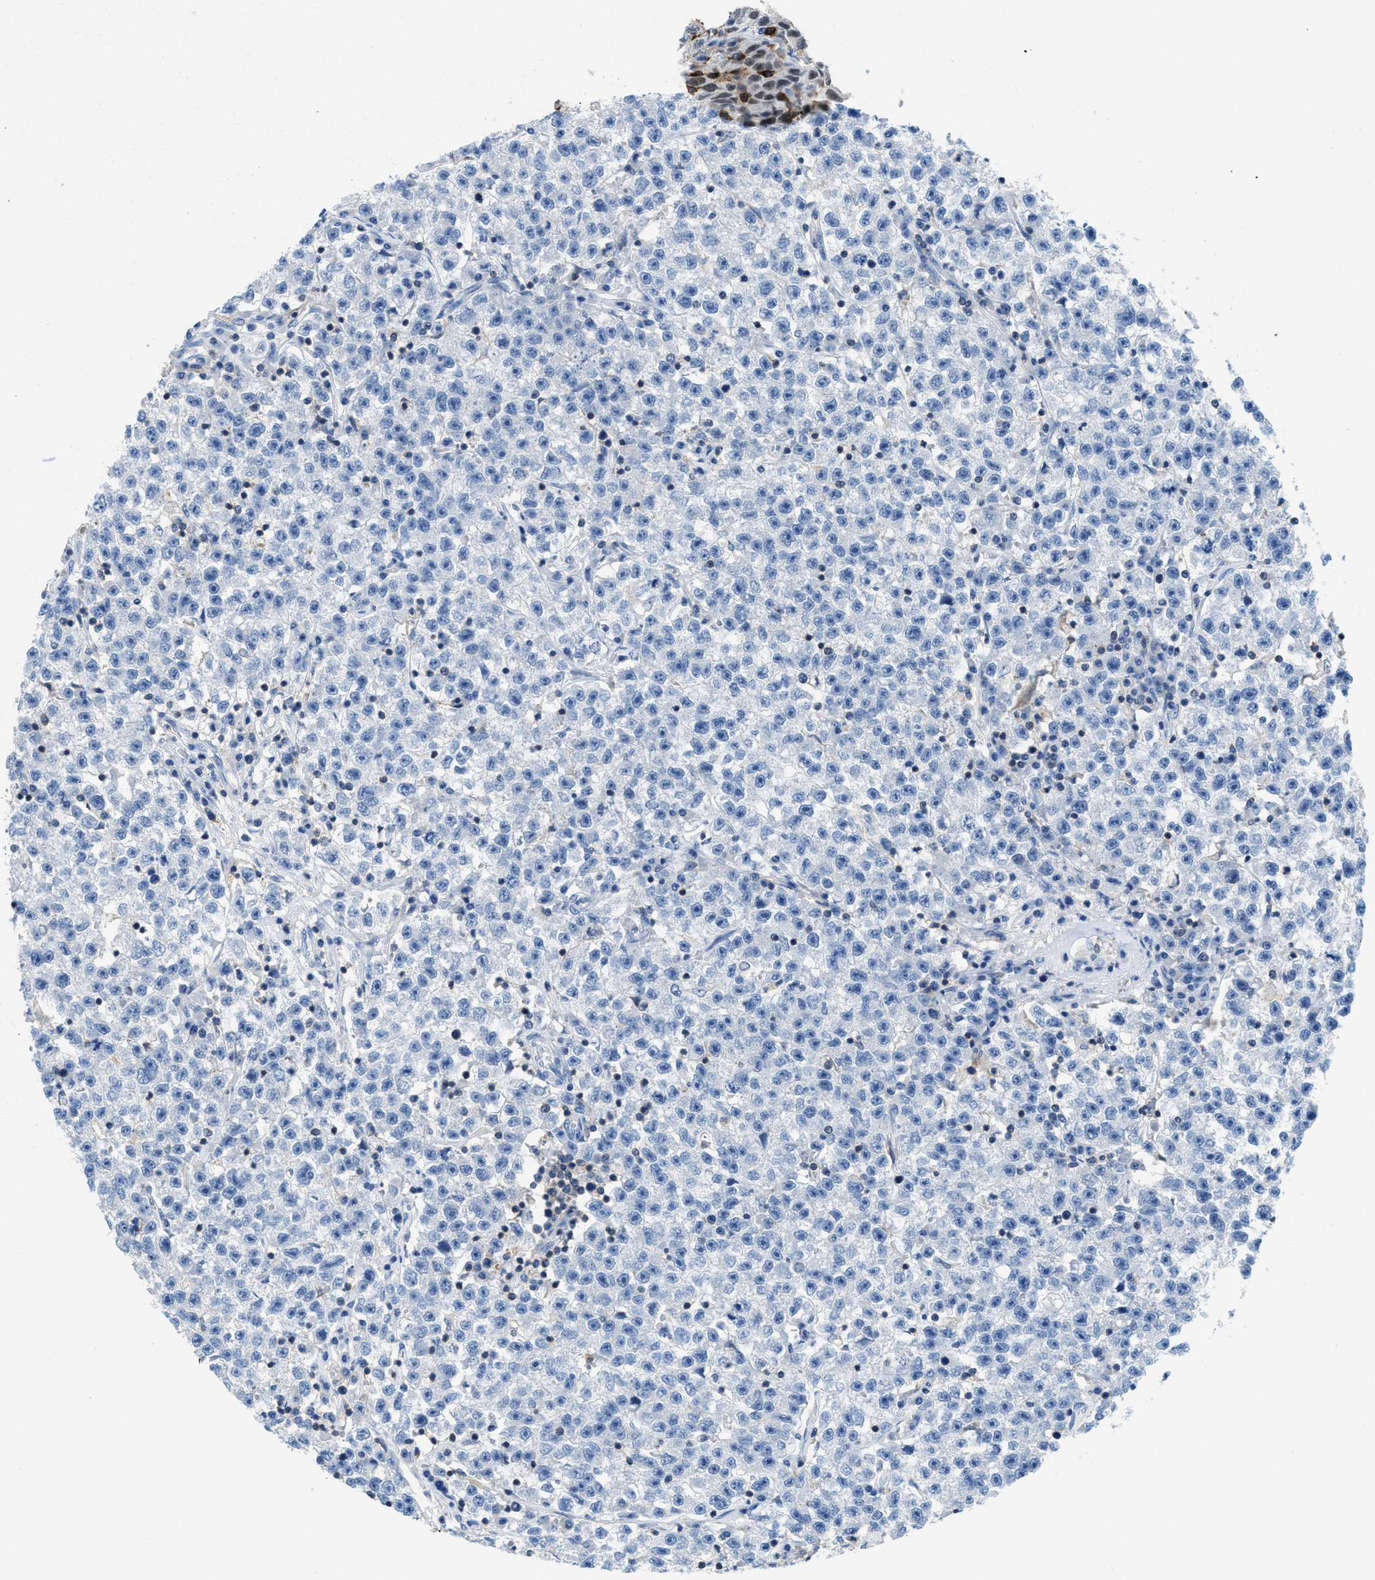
{"staining": {"intensity": "negative", "quantity": "none", "location": "none"}, "tissue": "testis cancer", "cell_type": "Tumor cells", "image_type": "cancer", "snomed": [{"axis": "morphology", "description": "Seminoma, NOS"}, {"axis": "topography", "description": "Testis"}], "caption": "Protein analysis of testis cancer (seminoma) displays no significant staining in tumor cells. (DAB immunohistochemistry (IHC), high magnification).", "gene": "FAM151A", "patient": {"sex": "male", "age": 22}}